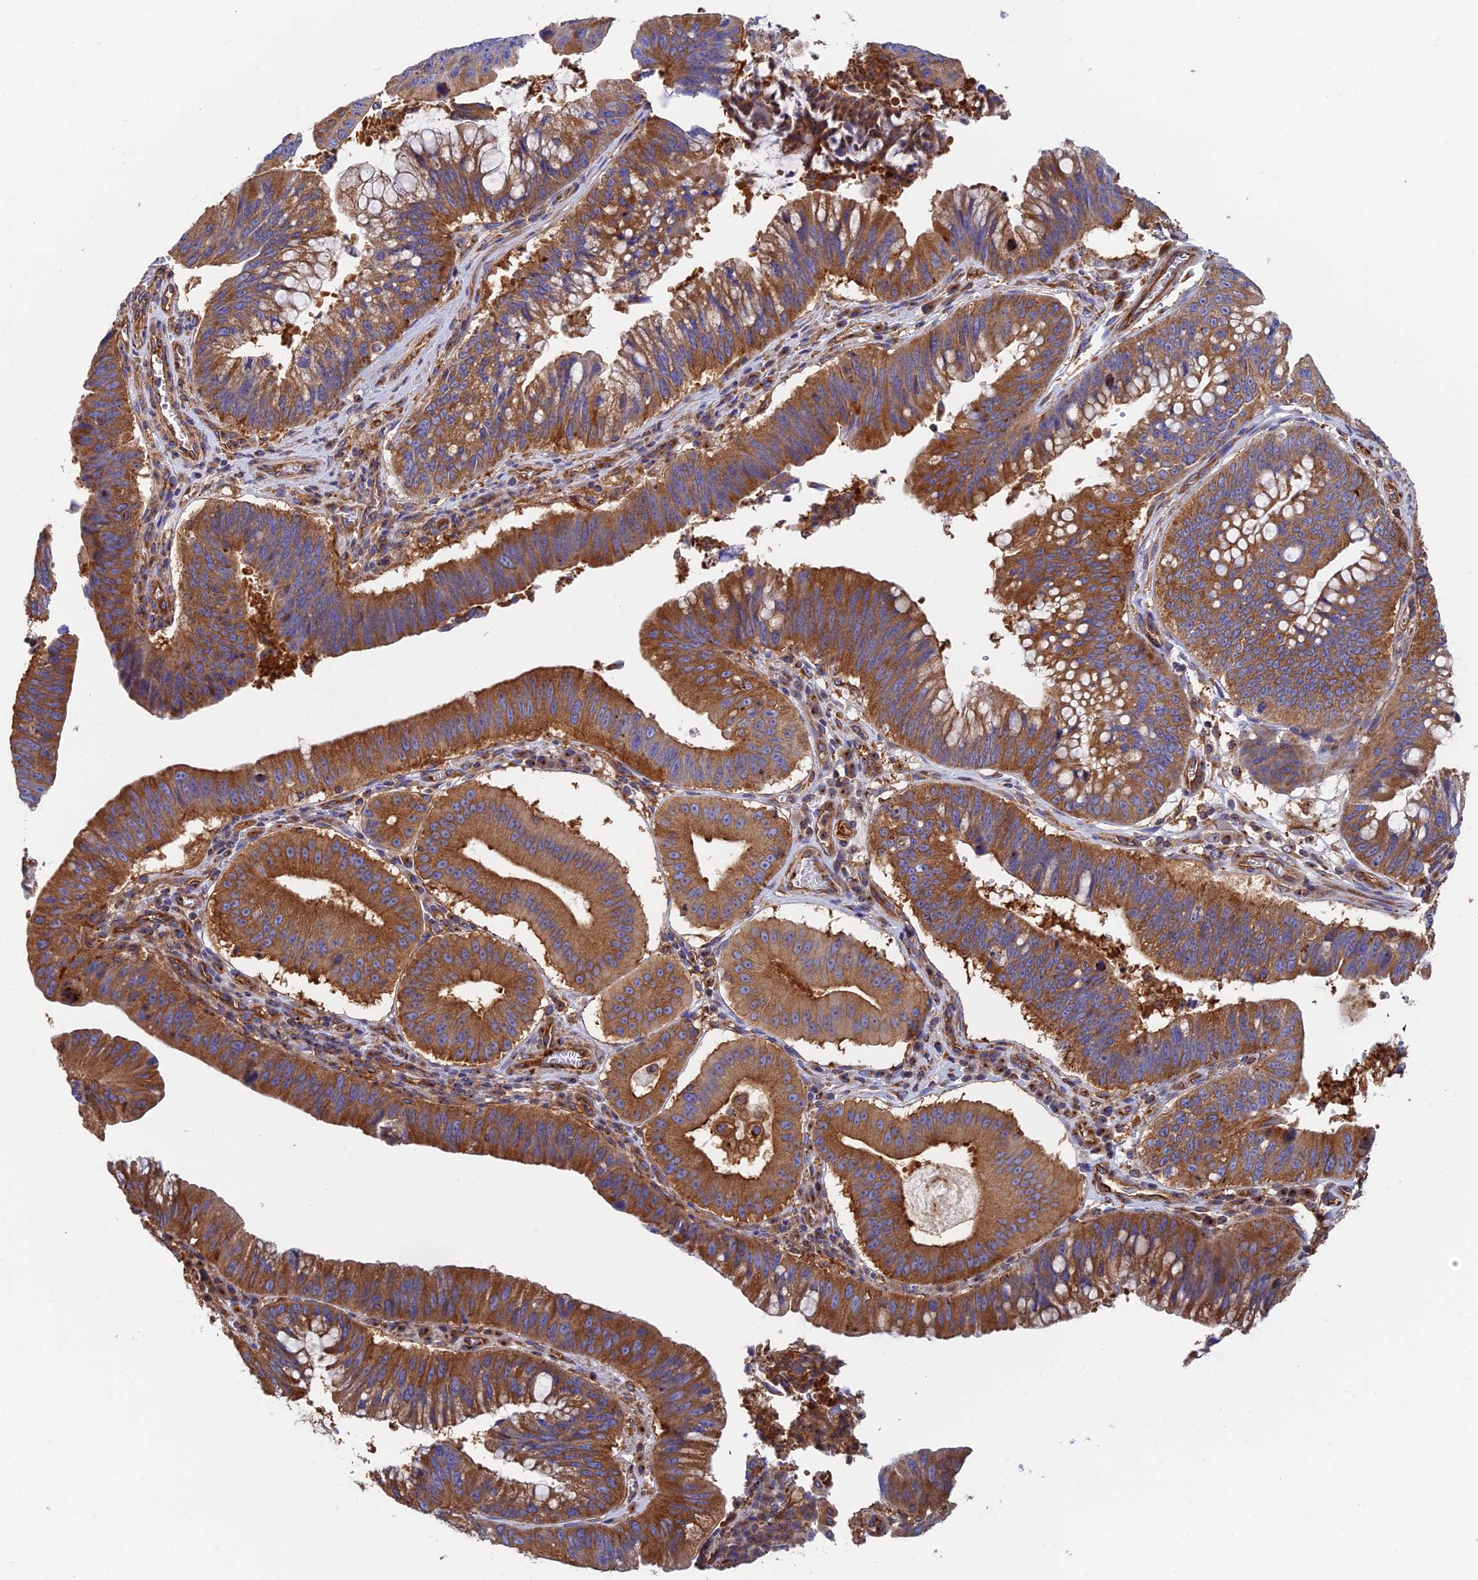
{"staining": {"intensity": "strong", "quantity": ">75%", "location": "cytoplasmic/membranous"}, "tissue": "stomach cancer", "cell_type": "Tumor cells", "image_type": "cancer", "snomed": [{"axis": "morphology", "description": "Adenocarcinoma, NOS"}, {"axis": "topography", "description": "Stomach"}], "caption": "This histopathology image displays immunohistochemistry (IHC) staining of human stomach cancer, with high strong cytoplasmic/membranous staining in about >75% of tumor cells.", "gene": "DCTN2", "patient": {"sex": "male", "age": 59}}